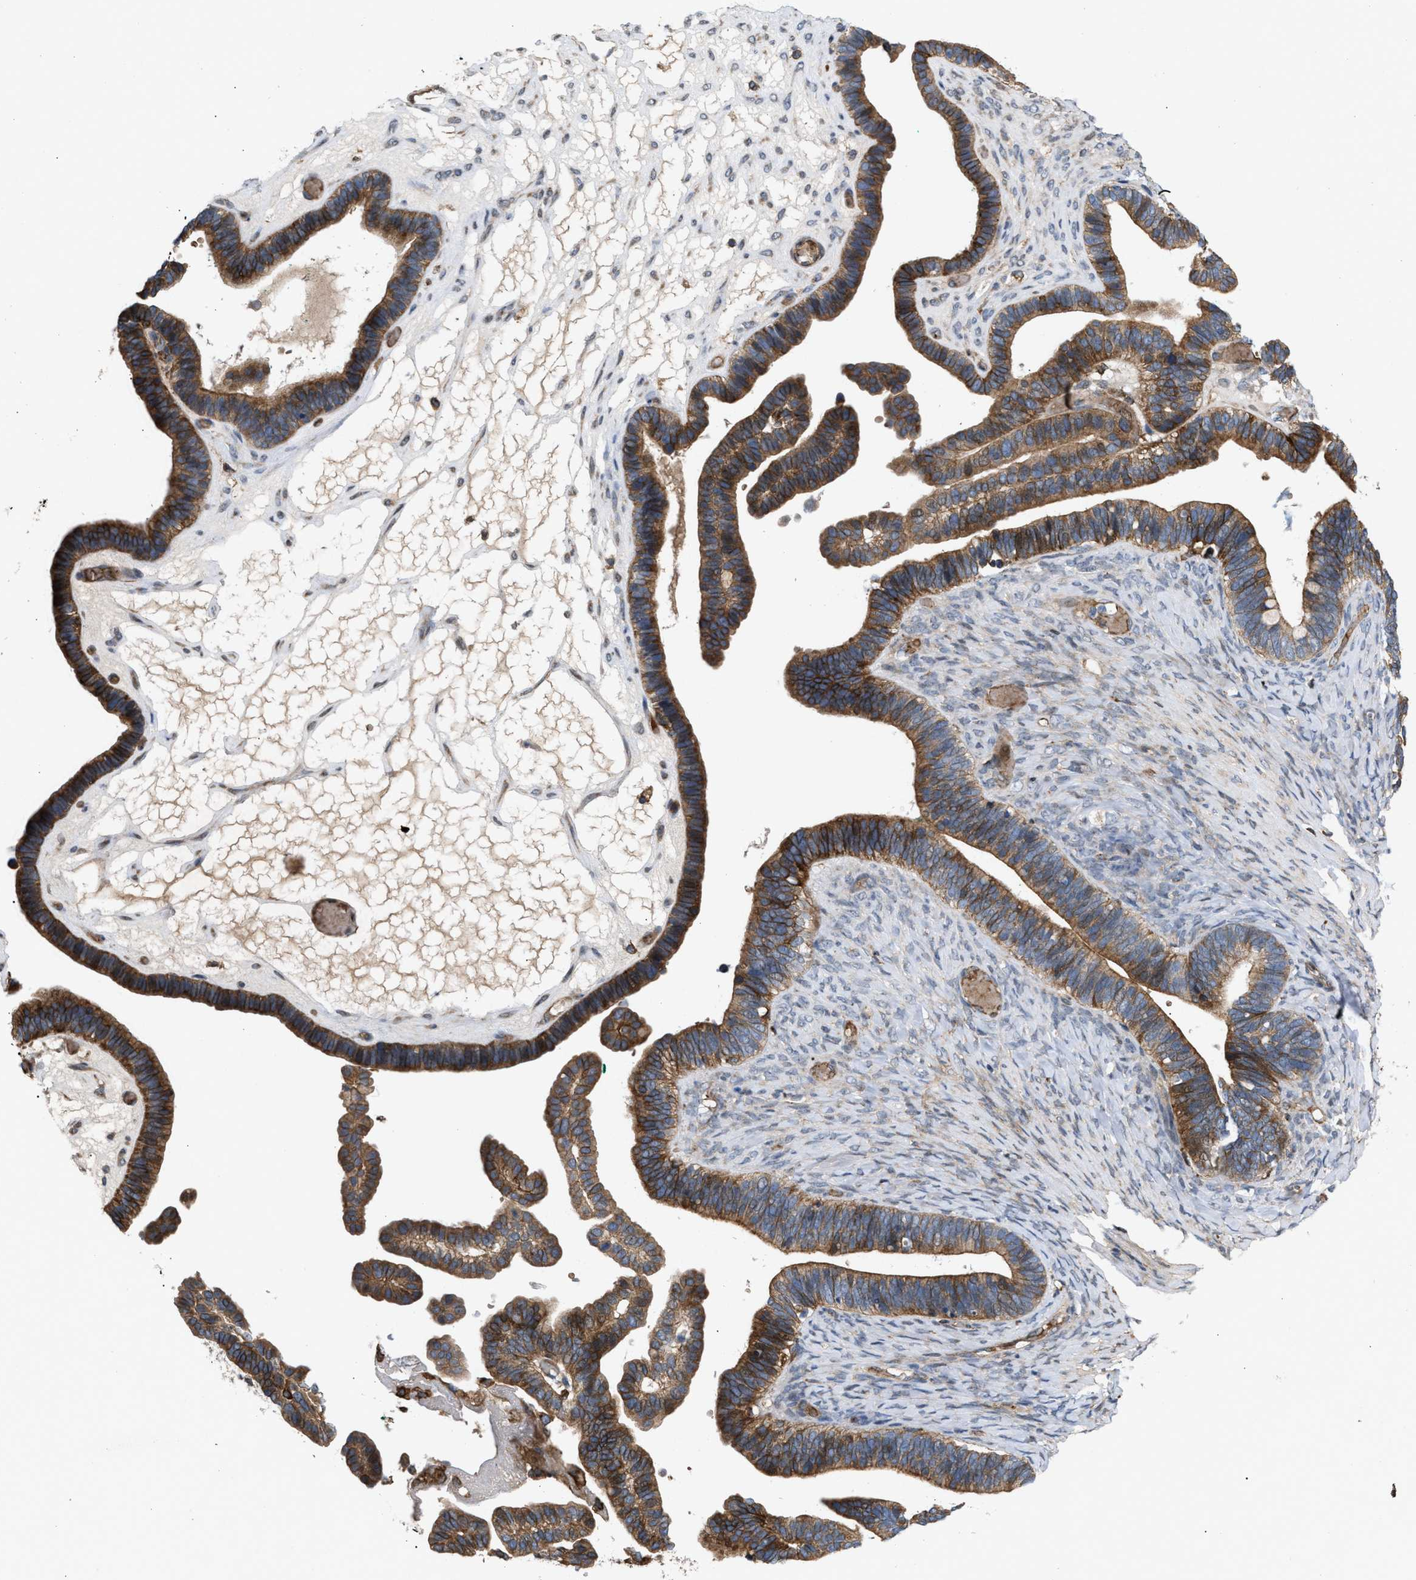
{"staining": {"intensity": "moderate", "quantity": ">75%", "location": "cytoplasmic/membranous"}, "tissue": "ovarian cancer", "cell_type": "Tumor cells", "image_type": "cancer", "snomed": [{"axis": "morphology", "description": "Cystadenocarcinoma, serous, NOS"}, {"axis": "topography", "description": "Ovary"}], "caption": "Tumor cells reveal moderate cytoplasmic/membranous expression in about >75% of cells in ovarian cancer.", "gene": "GCC1", "patient": {"sex": "female", "age": 56}}